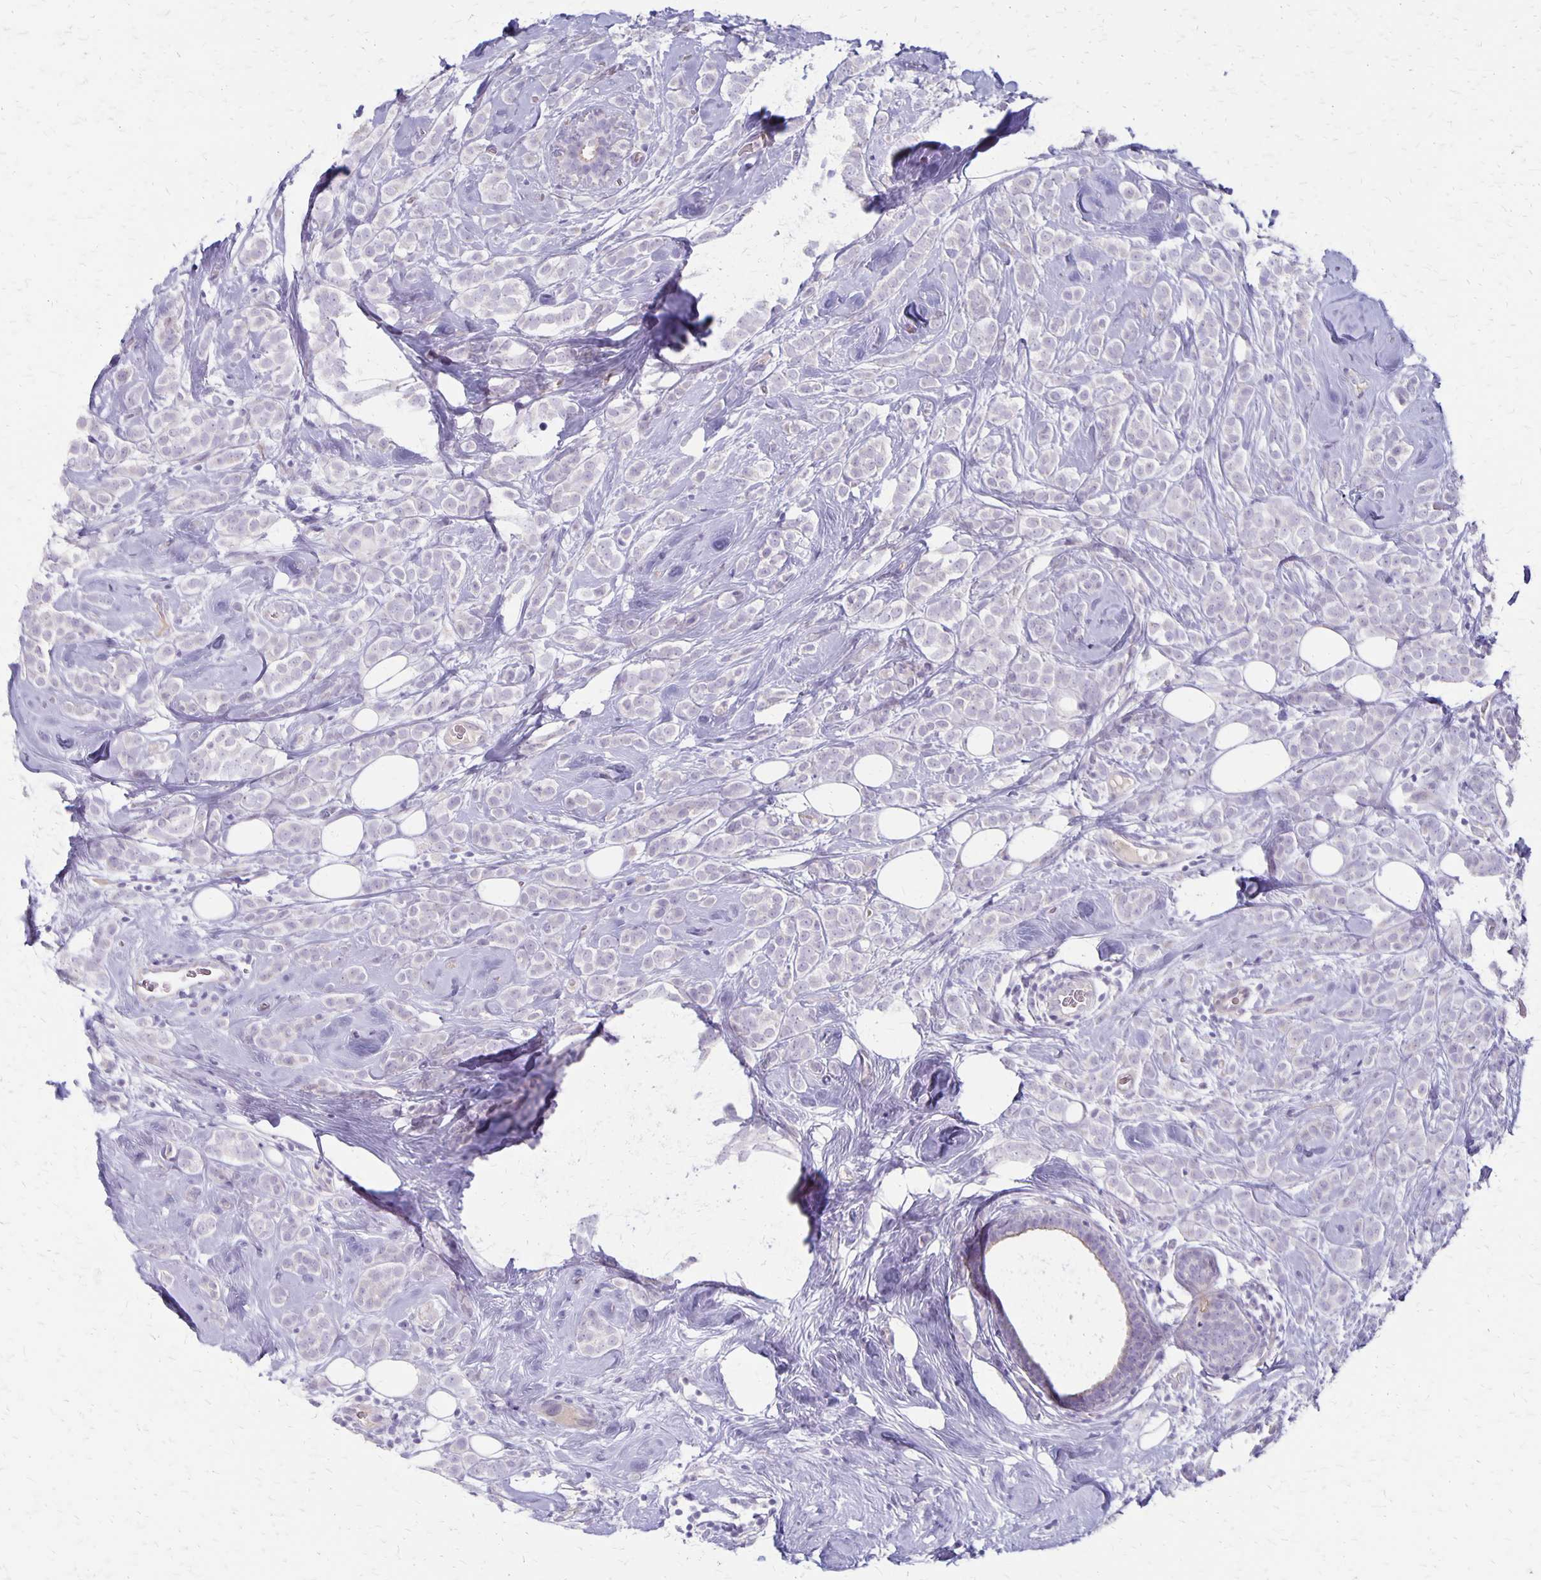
{"staining": {"intensity": "negative", "quantity": "none", "location": "none"}, "tissue": "breast cancer", "cell_type": "Tumor cells", "image_type": "cancer", "snomed": [{"axis": "morphology", "description": "Lobular carcinoma"}, {"axis": "topography", "description": "Breast"}], "caption": "High power microscopy histopathology image of an IHC micrograph of breast cancer (lobular carcinoma), revealing no significant expression in tumor cells. The staining is performed using DAB brown chromogen with nuclei counter-stained in using hematoxylin.", "gene": "HOMER1", "patient": {"sex": "female", "age": 49}}